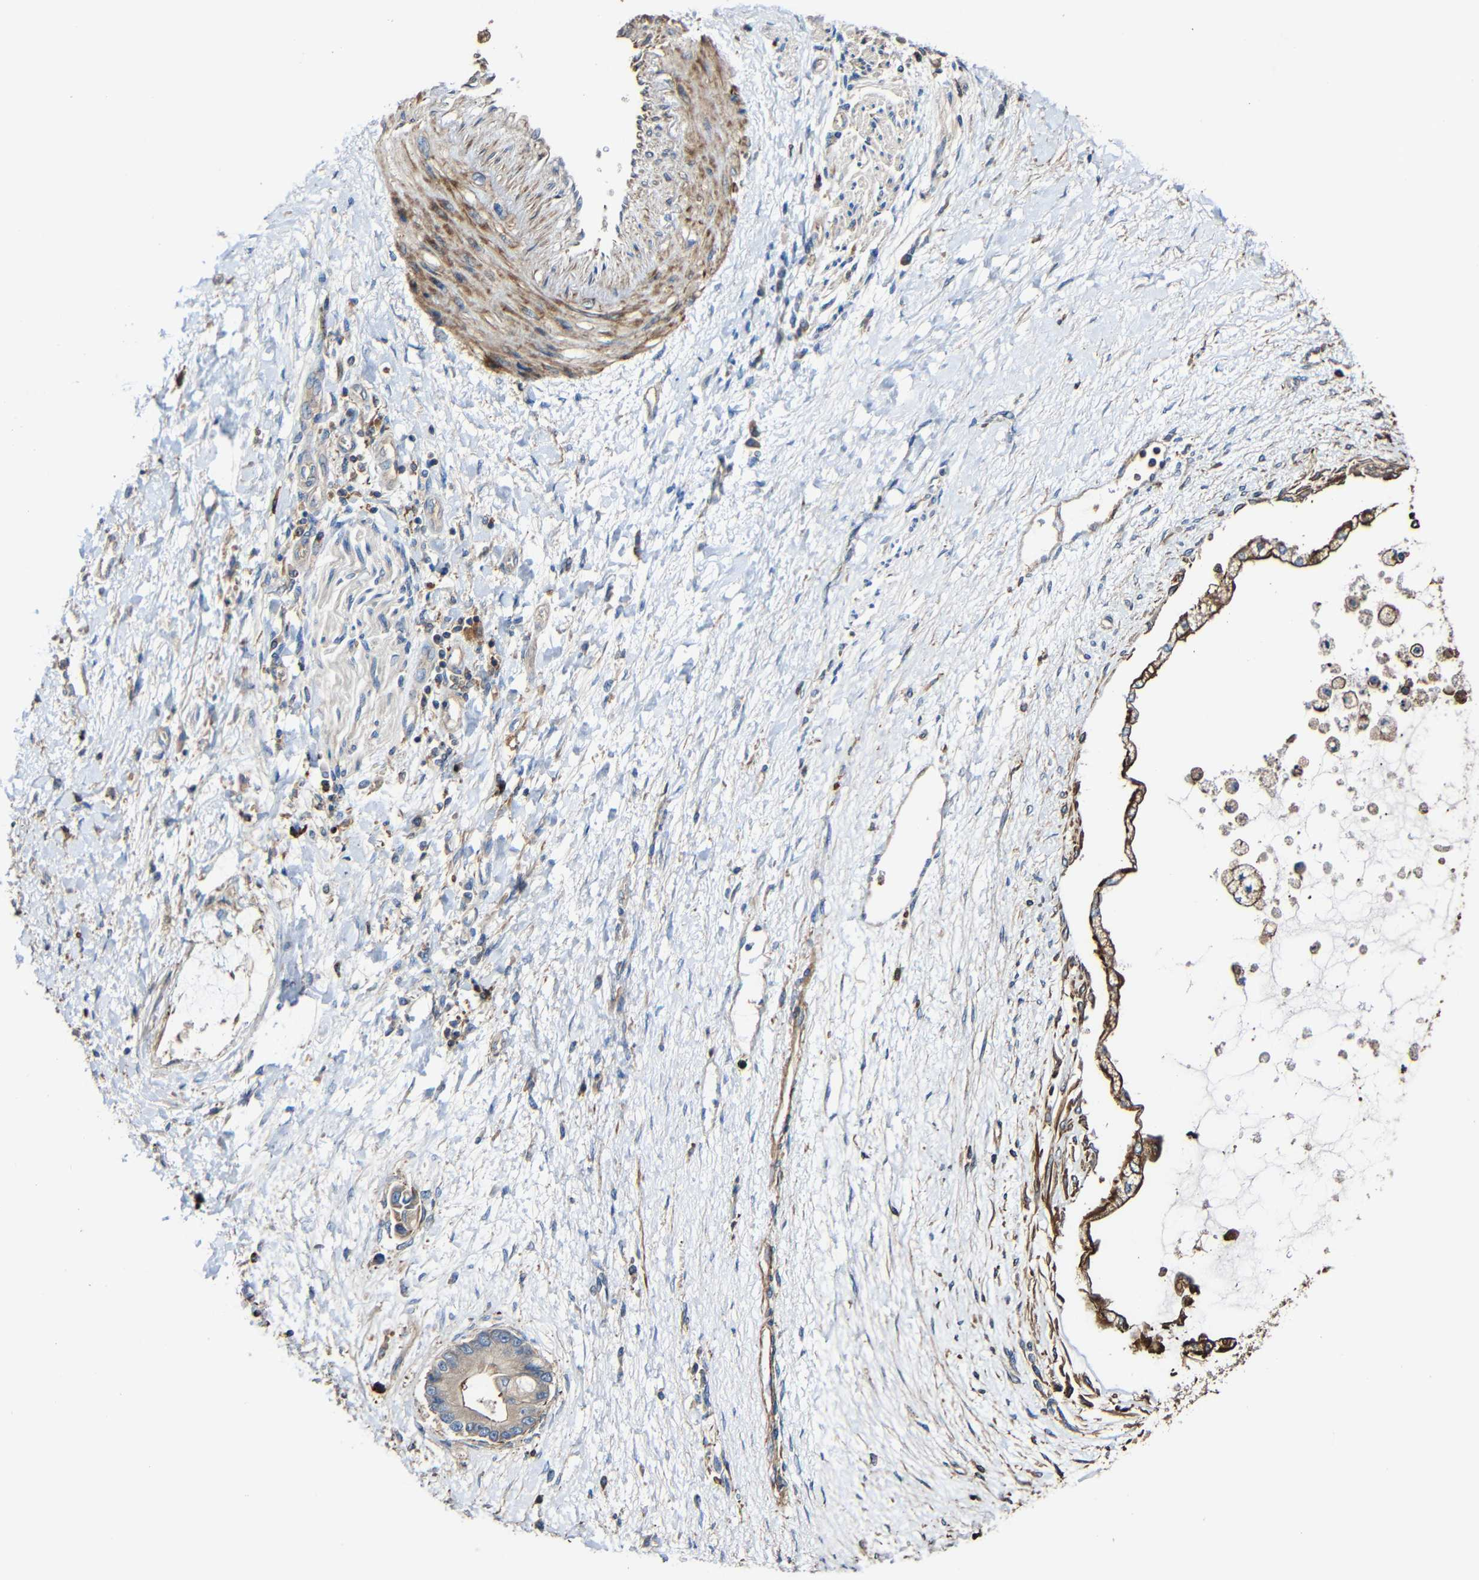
{"staining": {"intensity": "weak", "quantity": "25%-75%", "location": "cytoplasmic/membranous"}, "tissue": "liver cancer", "cell_type": "Tumor cells", "image_type": "cancer", "snomed": [{"axis": "morphology", "description": "Cholangiocarcinoma"}, {"axis": "topography", "description": "Liver"}], "caption": "Immunohistochemistry (DAB) staining of liver cholangiocarcinoma shows weak cytoplasmic/membranous protein staining in about 25%-75% of tumor cells. (DAB IHC with brightfield microscopy, high magnification).", "gene": "RHOT2", "patient": {"sex": "male", "age": 50}}